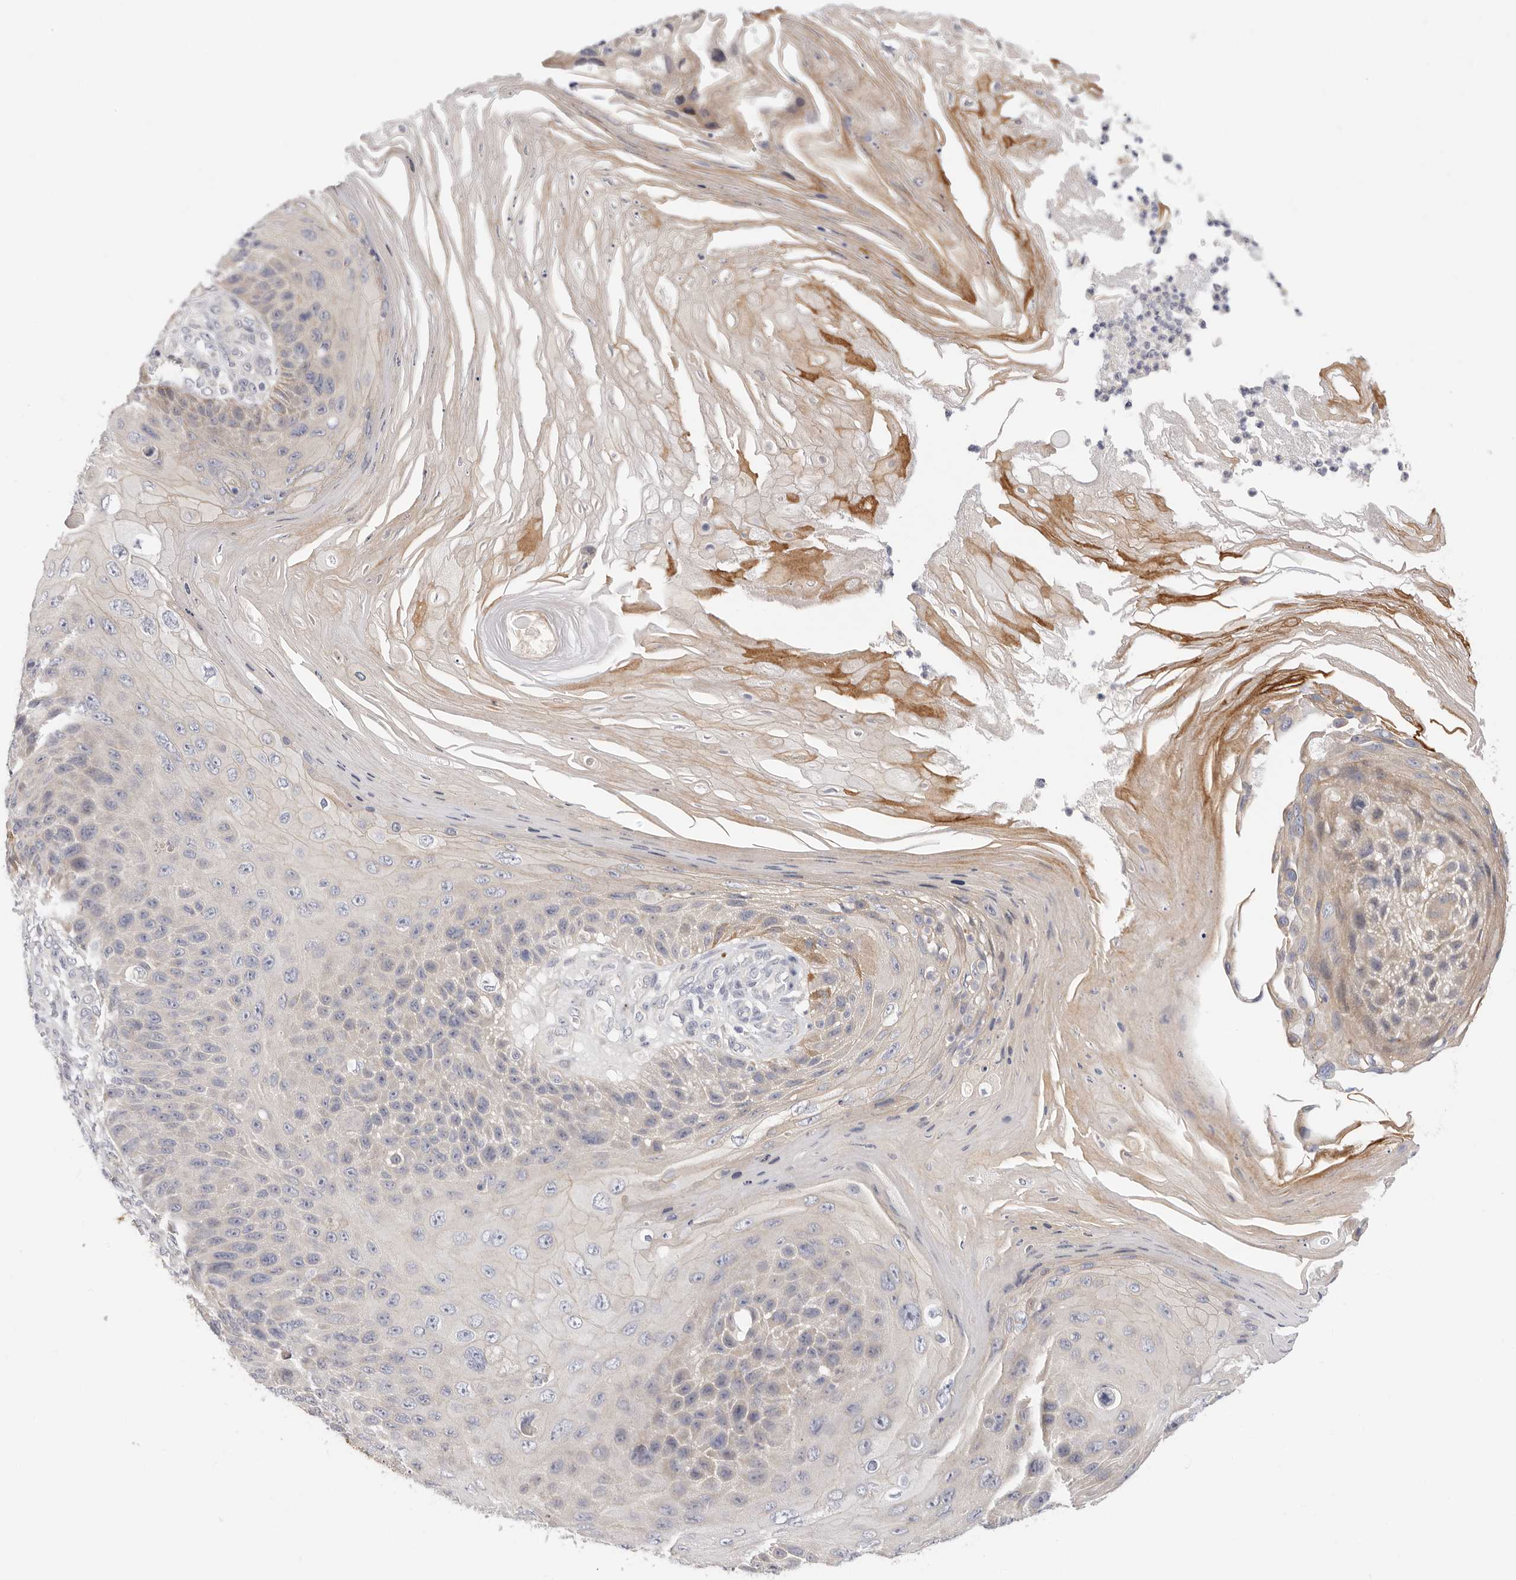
{"staining": {"intensity": "moderate", "quantity": "<25%", "location": "cytoplasmic/membranous"}, "tissue": "skin cancer", "cell_type": "Tumor cells", "image_type": "cancer", "snomed": [{"axis": "morphology", "description": "Squamous cell carcinoma, NOS"}, {"axis": "topography", "description": "Skin"}], "caption": "IHC of human skin cancer shows low levels of moderate cytoplasmic/membranous staining in about <25% of tumor cells. The staining was performed using DAB (3,3'-diaminobenzidine) to visualize the protein expression in brown, while the nuclei were stained in blue with hematoxylin (Magnification: 20x).", "gene": "USH1C", "patient": {"sex": "female", "age": 88}}